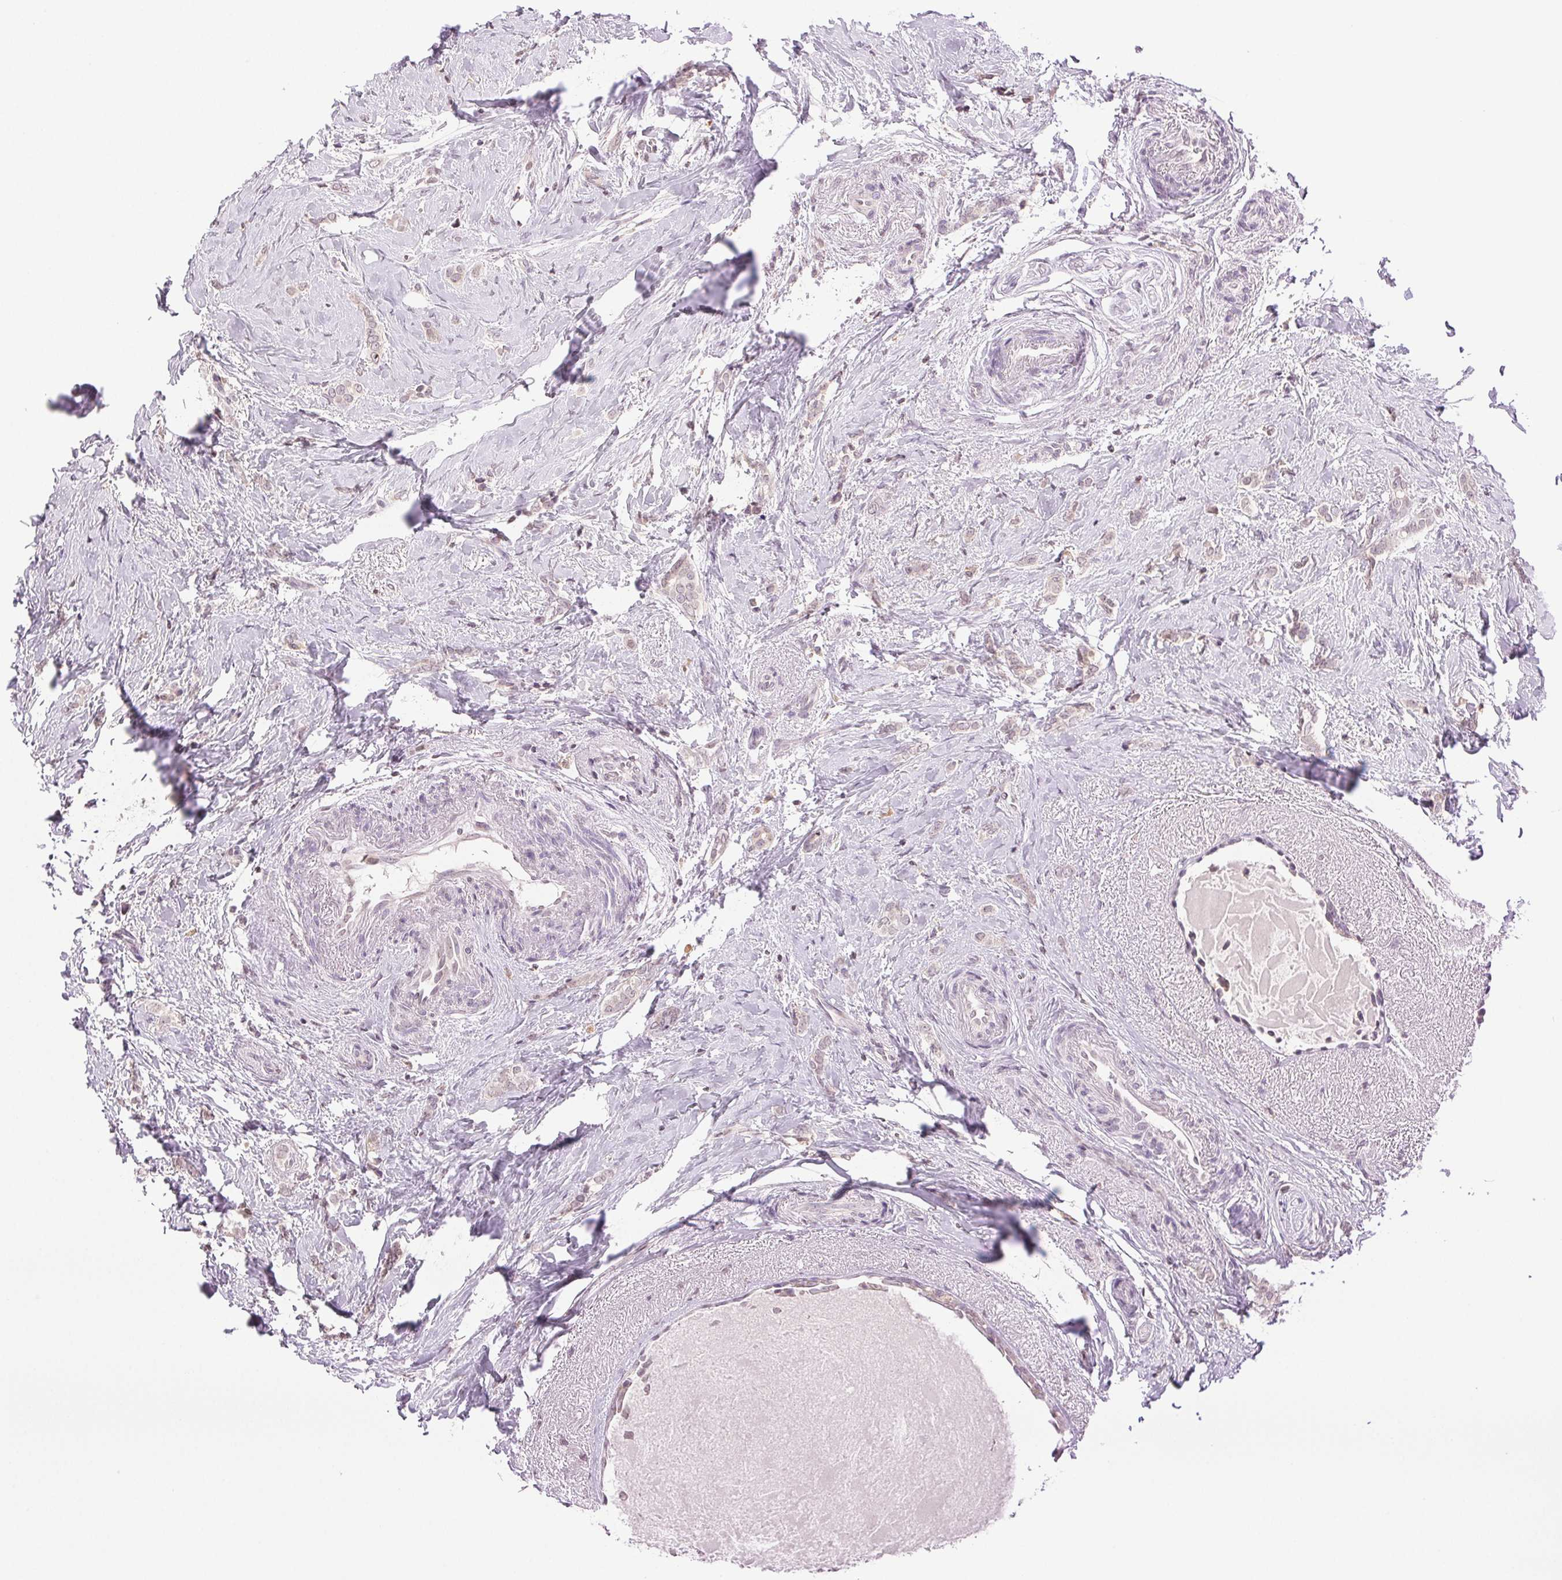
{"staining": {"intensity": "negative", "quantity": "none", "location": "none"}, "tissue": "breast cancer", "cell_type": "Tumor cells", "image_type": "cancer", "snomed": [{"axis": "morphology", "description": "Normal tissue, NOS"}, {"axis": "morphology", "description": "Duct carcinoma"}, {"axis": "topography", "description": "Breast"}], "caption": "Photomicrograph shows no protein staining in tumor cells of breast intraductal carcinoma tissue.", "gene": "TNNT3", "patient": {"sex": "female", "age": 77}}